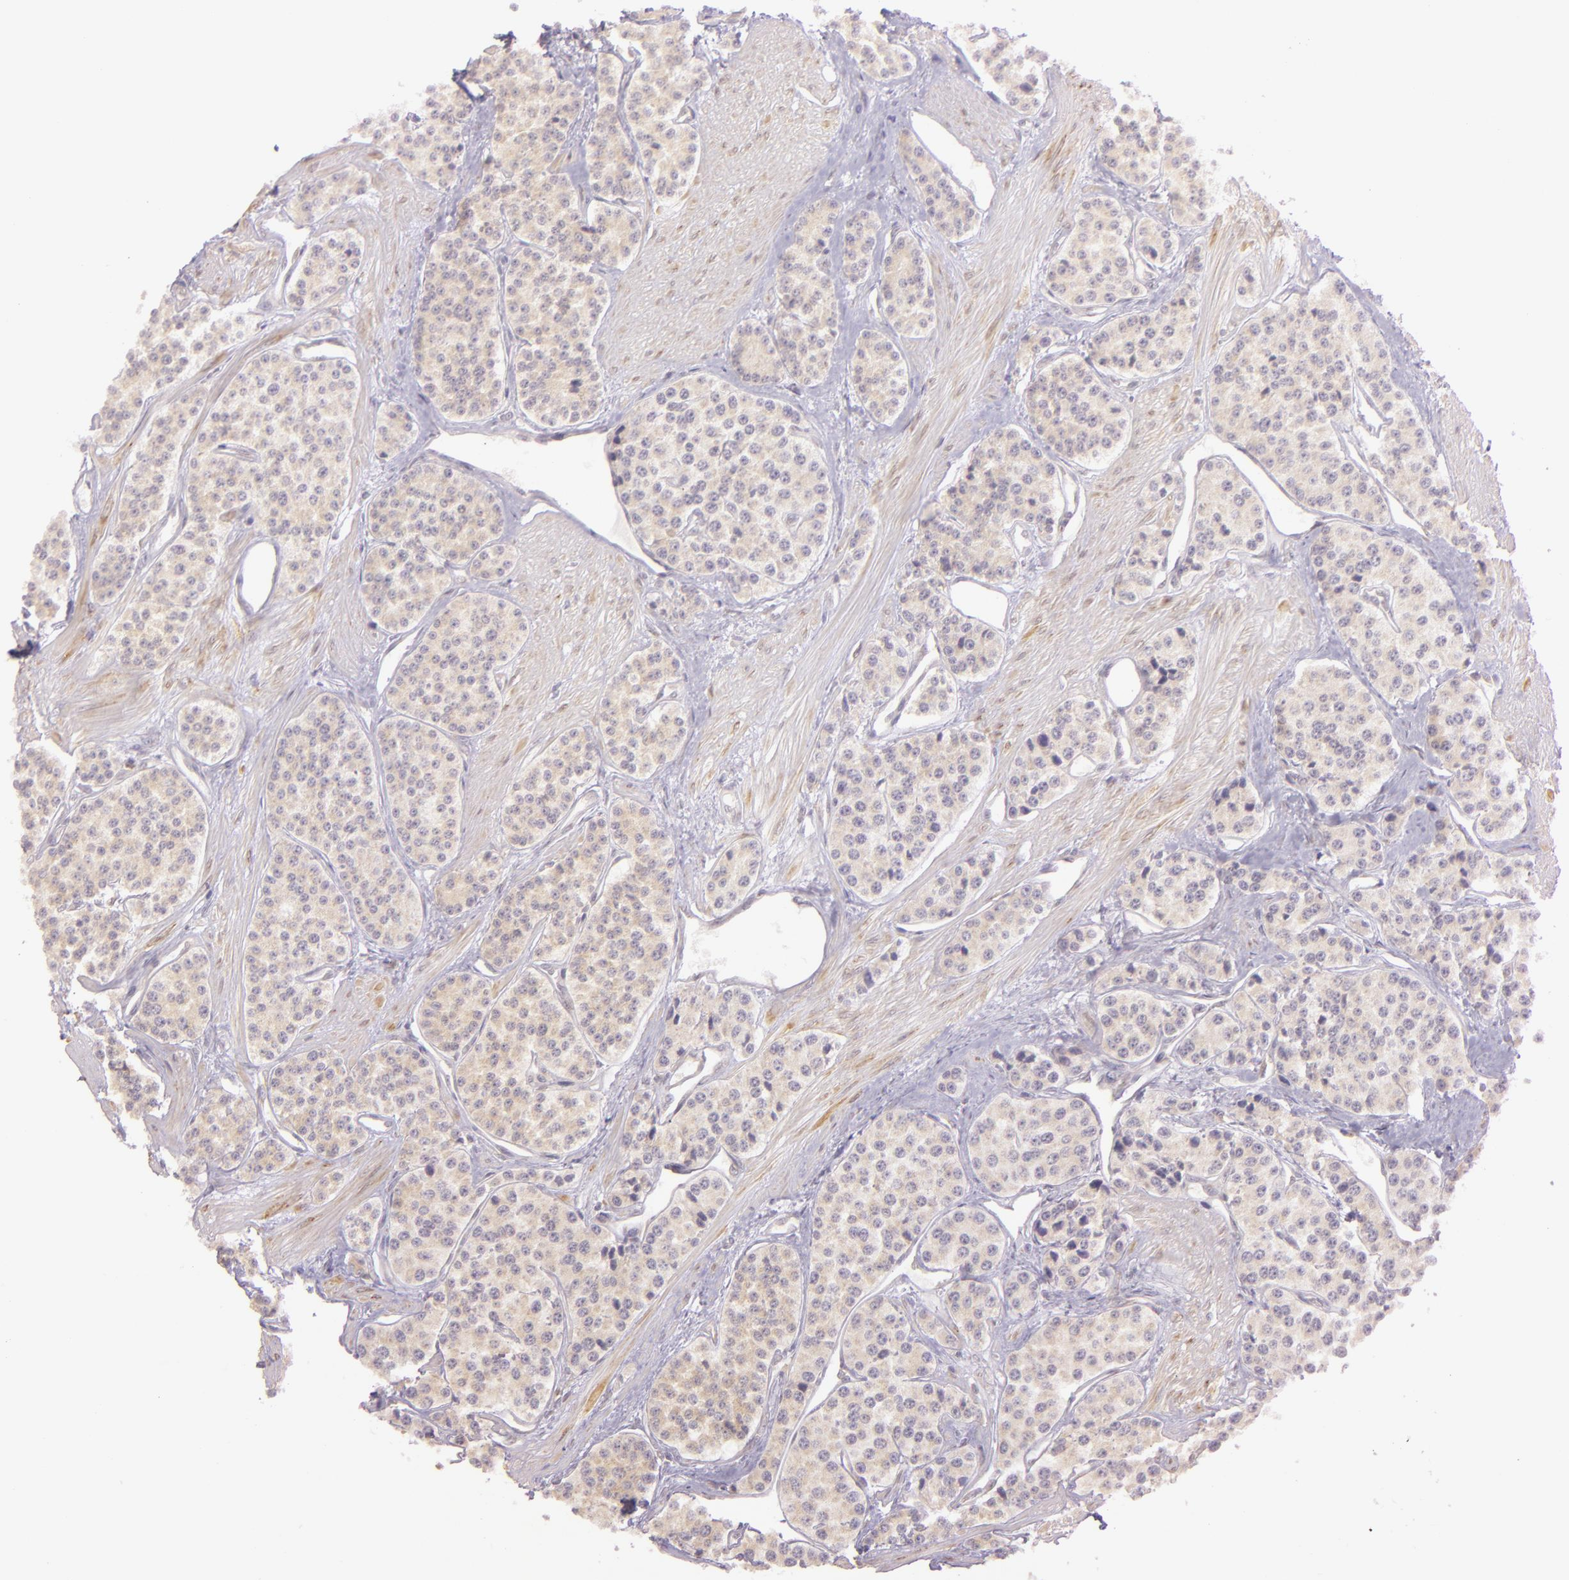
{"staining": {"intensity": "moderate", "quantity": ">75%", "location": "cytoplasmic/membranous"}, "tissue": "carcinoid", "cell_type": "Tumor cells", "image_type": "cancer", "snomed": [{"axis": "morphology", "description": "Carcinoid, malignant, NOS"}, {"axis": "topography", "description": "Stomach"}], "caption": "This is a photomicrograph of IHC staining of carcinoid, which shows moderate expression in the cytoplasmic/membranous of tumor cells.", "gene": "LGMN", "patient": {"sex": "female", "age": 76}}